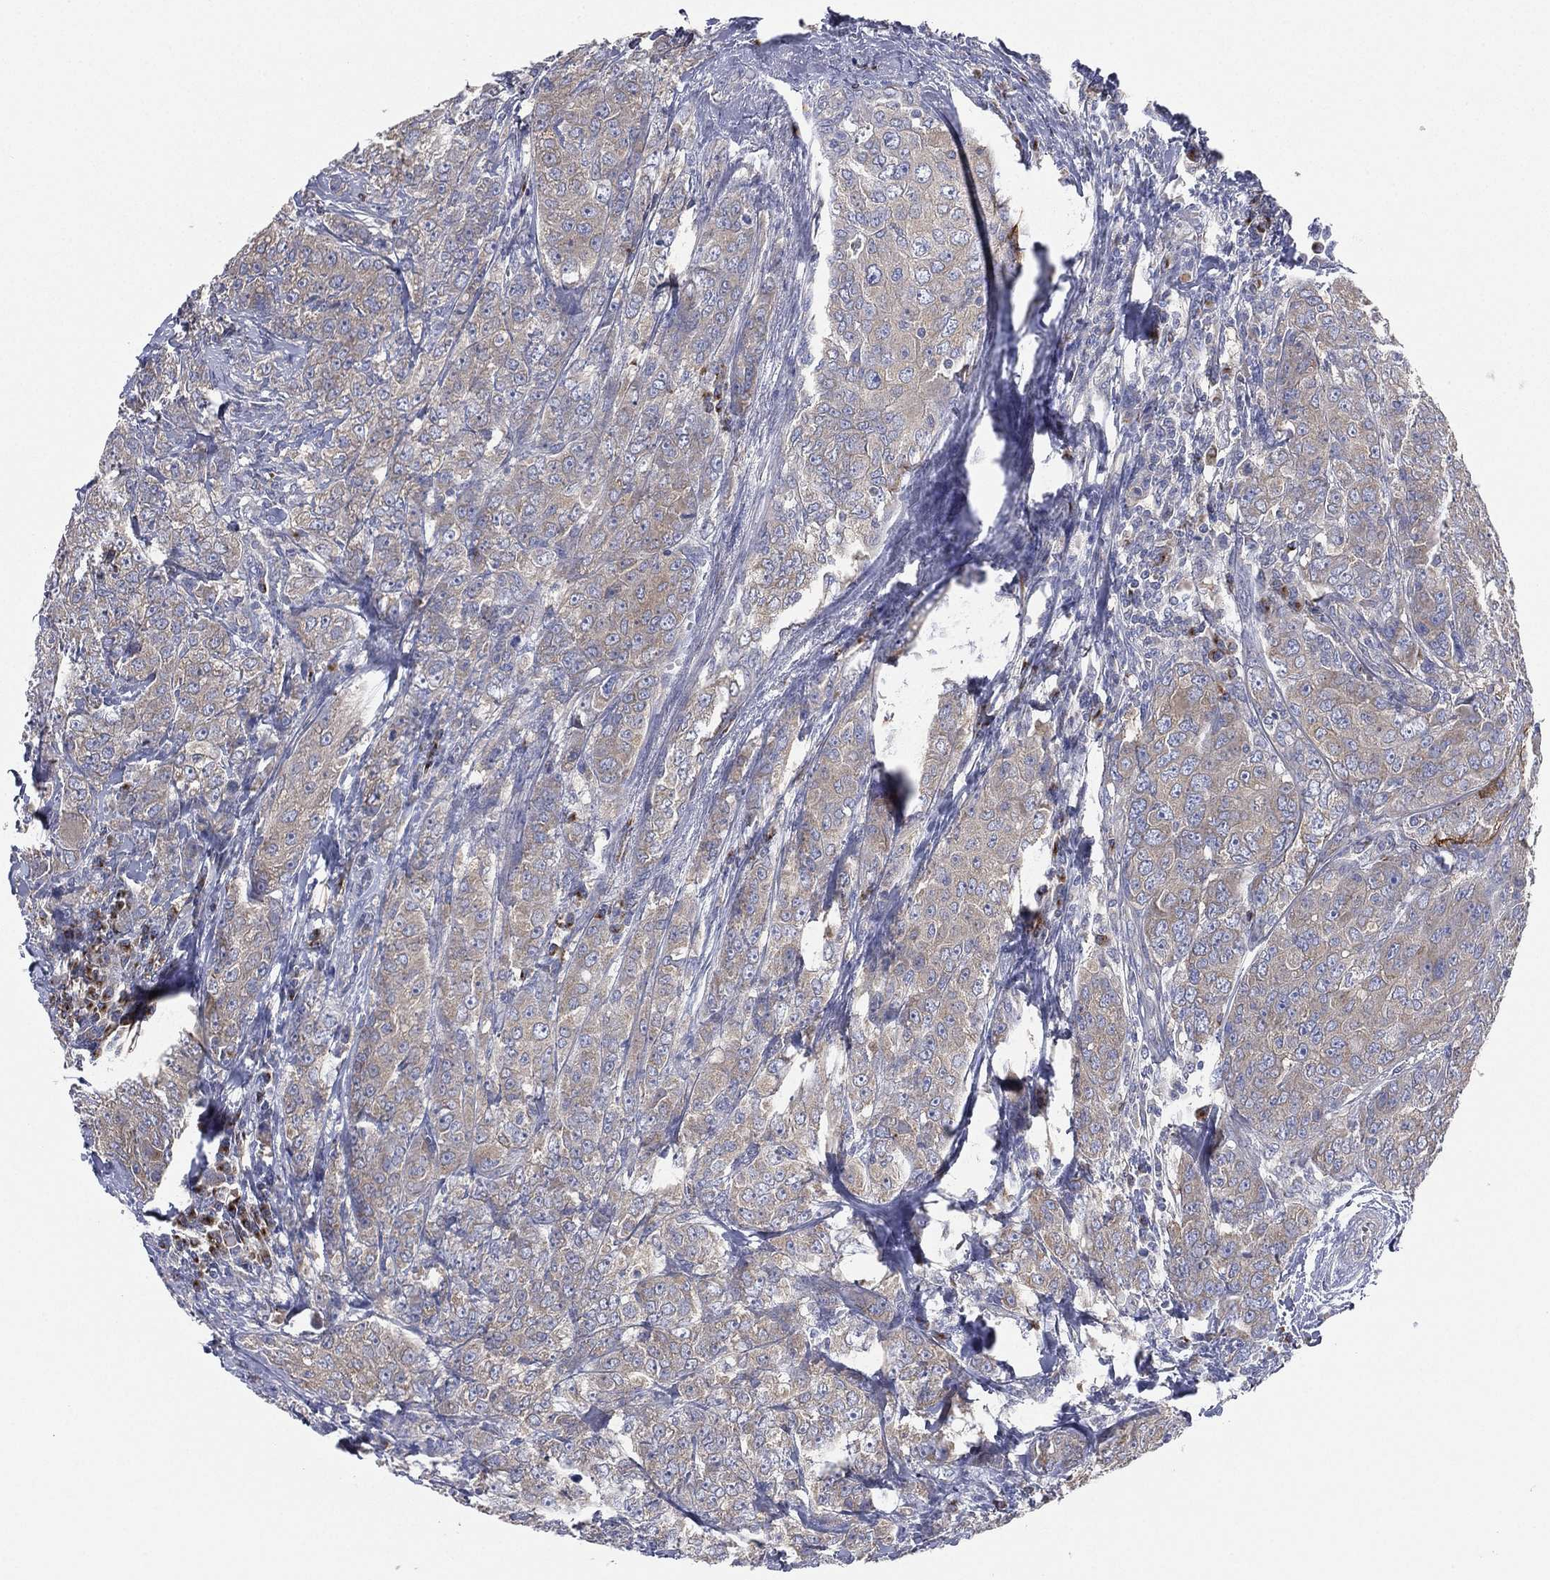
{"staining": {"intensity": "weak", "quantity": "25%-75%", "location": "cytoplasmic/membranous"}, "tissue": "breast cancer", "cell_type": "Tumor cells", "image_type": "cancer", "snomed": [{"axis": "morphology", "description": "Duct carcinoma"}, {"axis": "topography", "description": "Breast"}], "caption": "Infiltrating ductal carcinoma (breast) stained with a protein marker reveals weak staining in tumor cells.", "gene": "ATP8A2", "patient": {"sex": "female", "age": 43}}